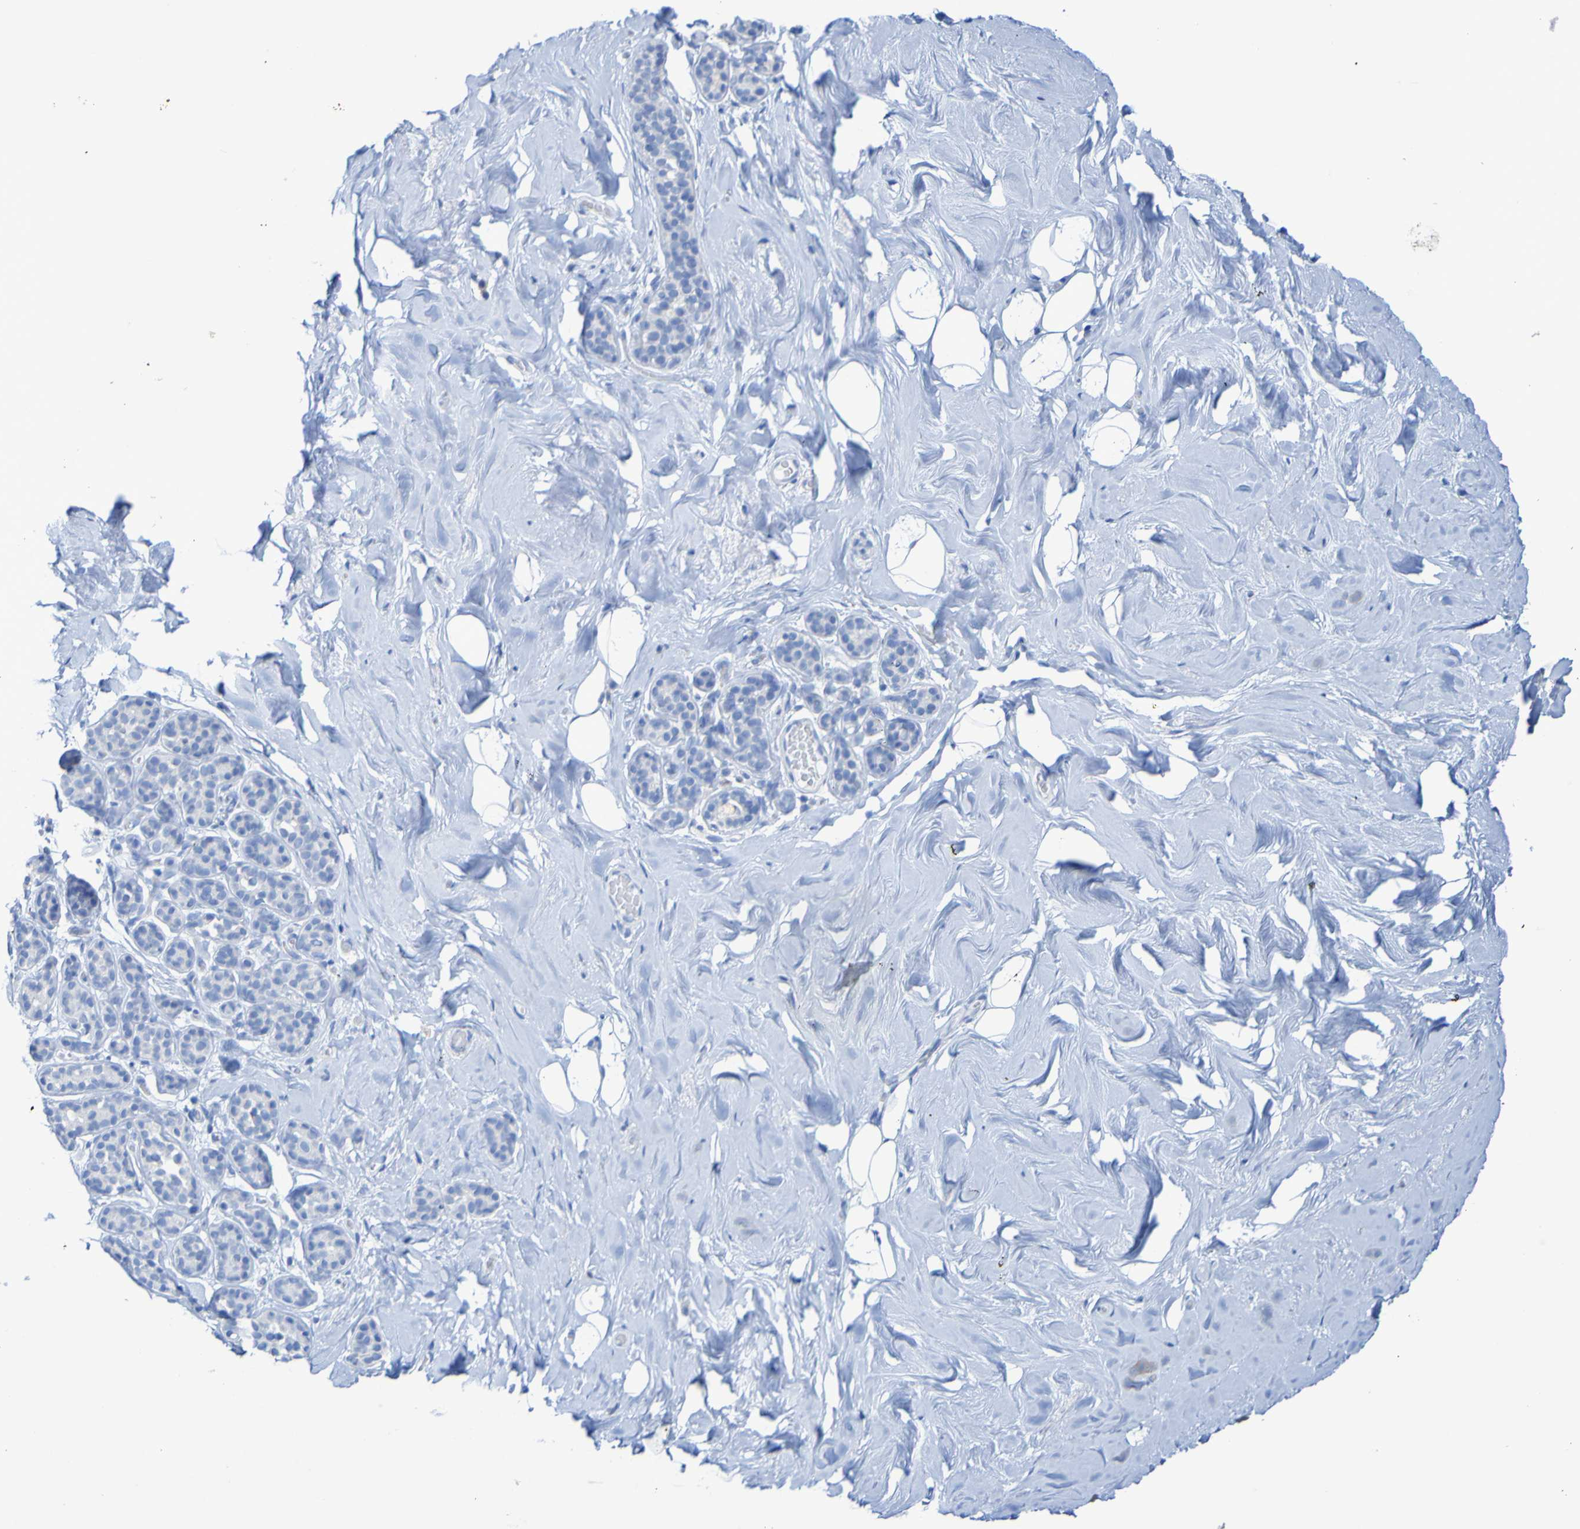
{"staining": {"intensity": "negative", "quantity": "none", "location": "none"}, "tissue": "breast", "cell_type": "Adipocytes", "image_type": "normal", "snomed": [{"axis": "morphology", "description": "Normal tissue, NOS"}, {"axis": "topography", "description": "Breast"}], "caption": "An image of breast stained for a protein shows no brown staining in adipocytes.", "gene": "ACMSD", "patient": {"sex": "female", "age": 75}}